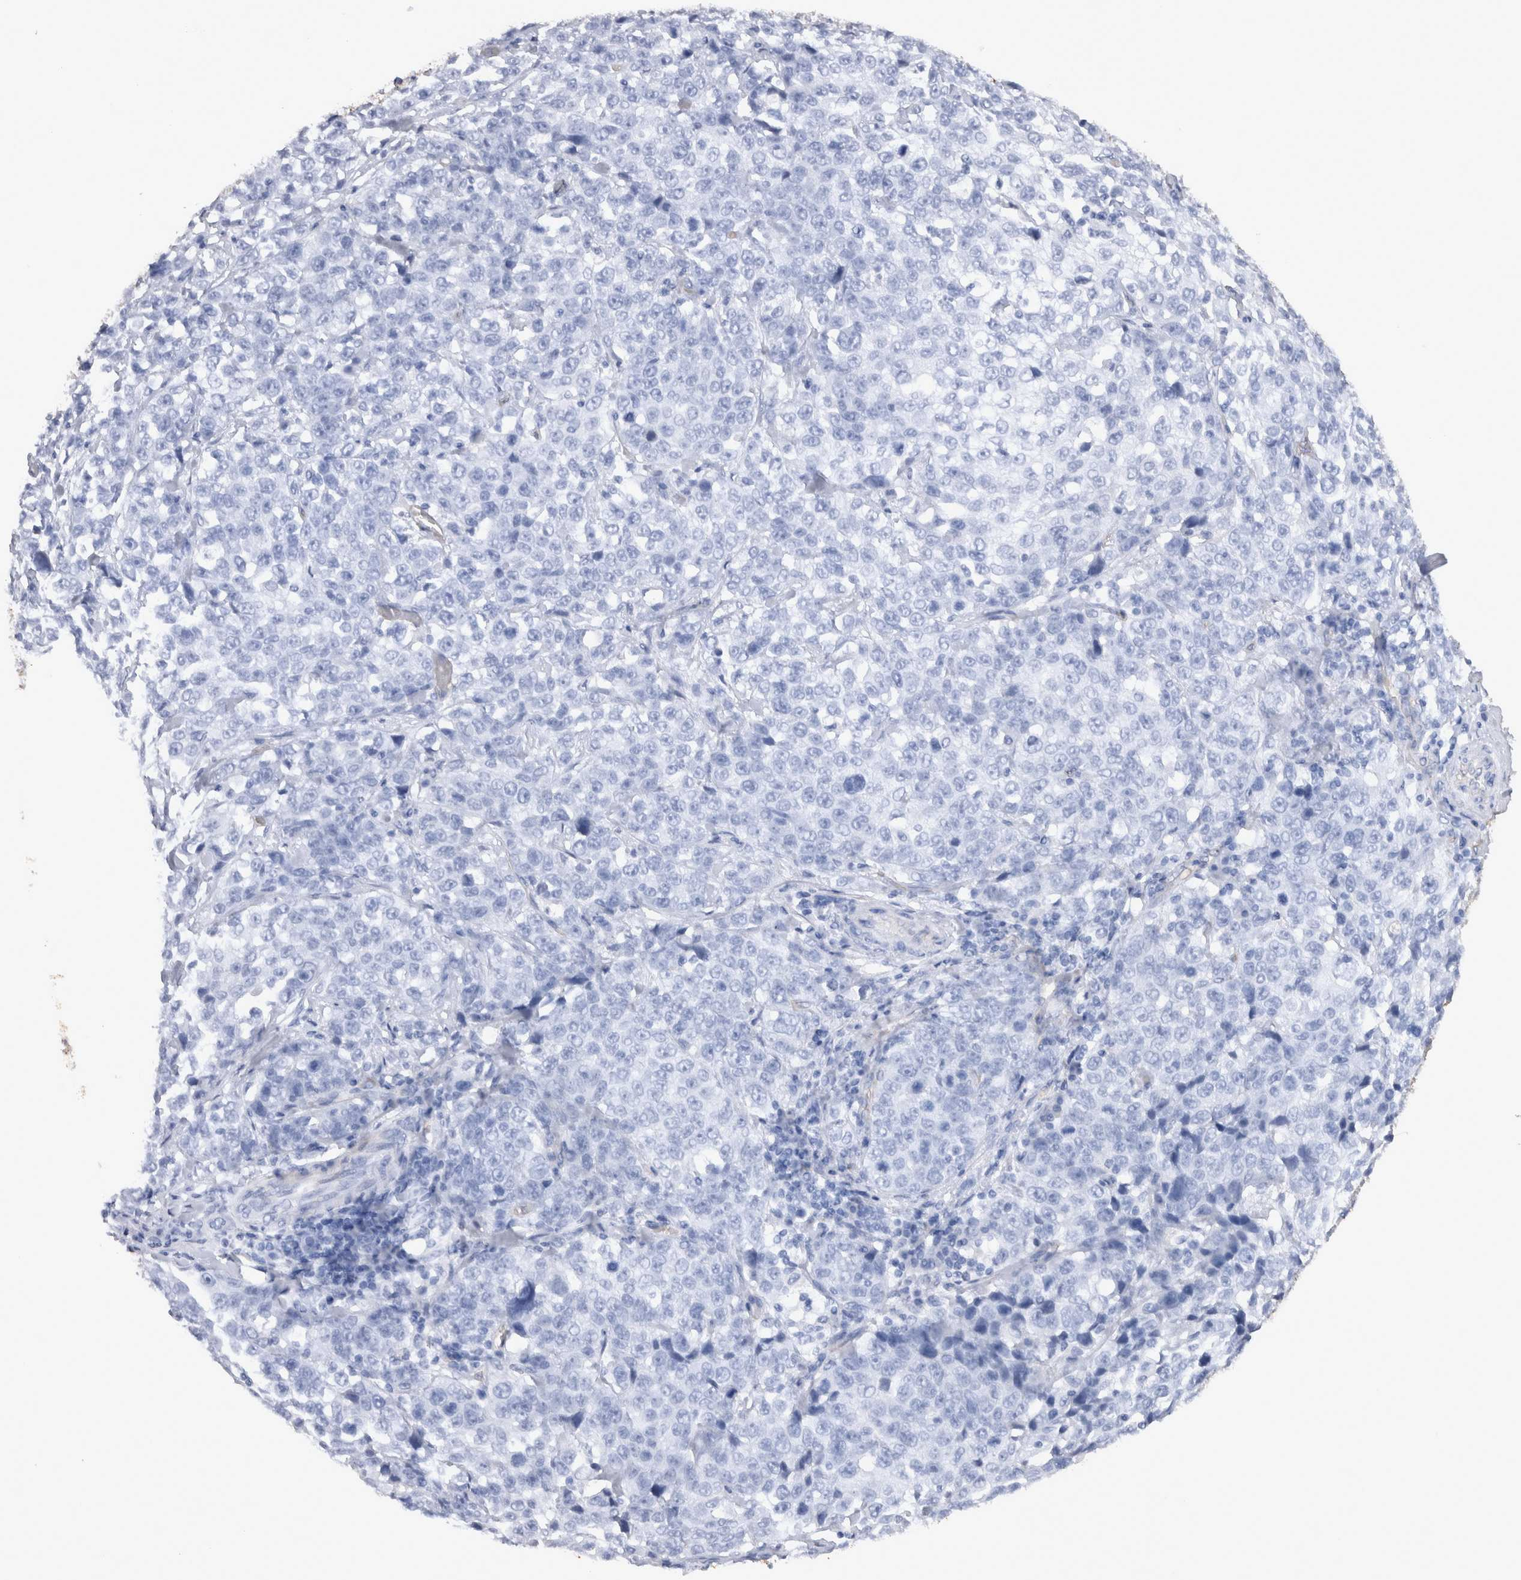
{"staining": {"intensity": "negative", "quantity": "none", "location": "none"}, "tissue": "stomach cancer", "cell_type": "Tumor cells", "image_type": "cancer", "snomed": [{"axis": "morphology", "description": "Normal tissue, NOS"}, {"axis": "morphology", "description": "Adenocarcinoma, NOS"}, {"axis": "topography", "description": "Stomach"}], "caption": "DAB immunohistochemical staining of stomach cancer shows no significant positivity in tumor cells.", "gene": "IL17RC", "patient": {"sex": "male", "age": 48}}